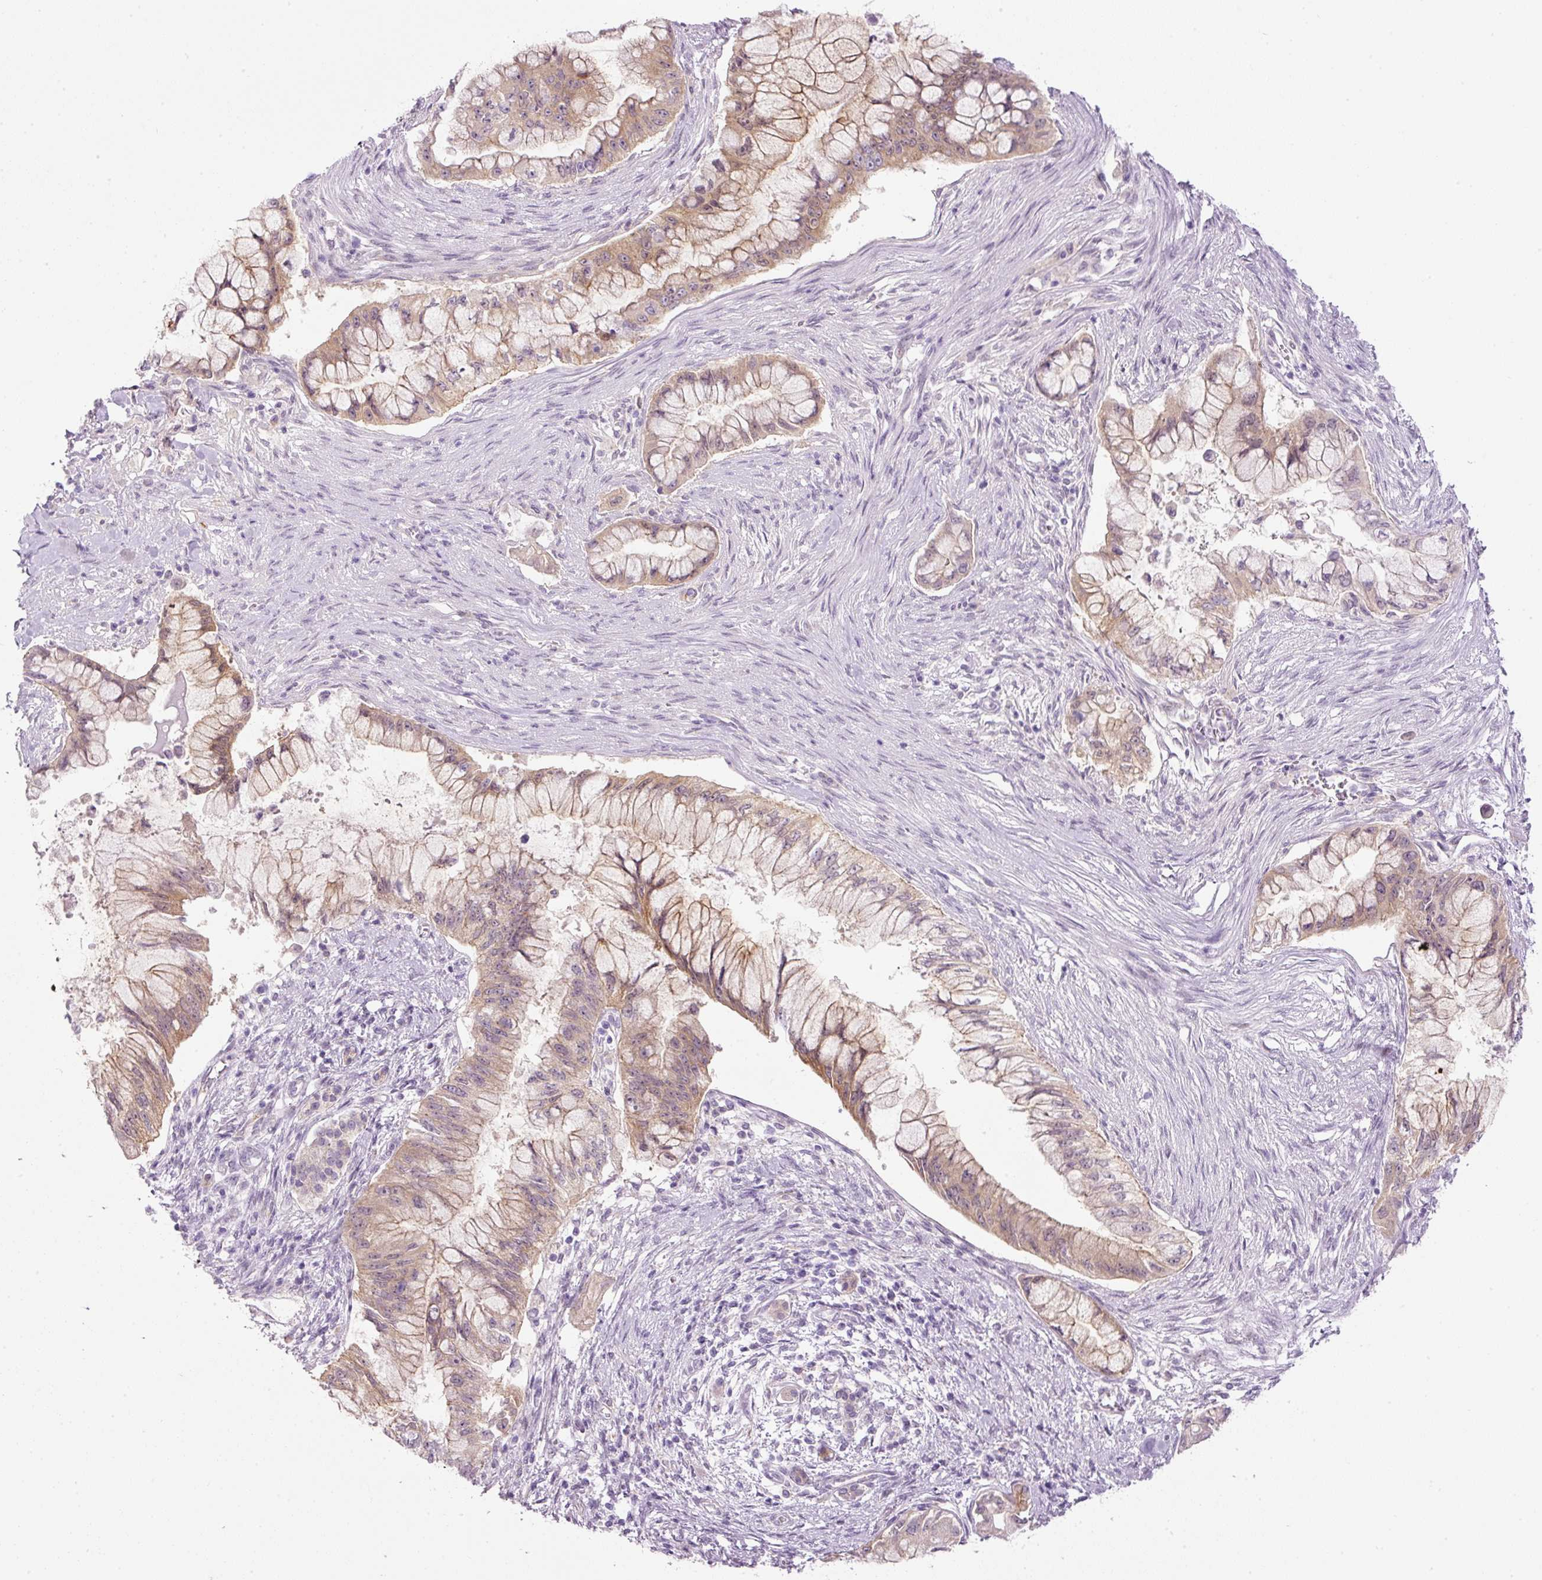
{"staining": {"intensity": "weak", "quantity": ">75%", "location": "cytoplasmic/membranous"}, "tissue": "pancreatic cancer", "cell_type": "Tumor cells", "image_type": "cancer", "snomed": [{"axis": "morphology", "description": "Adenocarcinoma, NOS"}, {"axis": "topography", "description": "Pancreas"}], "caption": "IHC of human pancreatic cancer exhibits low levels of weak cytoplasmic/membranous positivity in about >75% of tumor cells. The staining was performed using DAB (3,3'-diaminobenzidine), with brown indicating positive protein expression. Nuclei are stained blue with hematoxylin.", "gene": "SRC", "patient": {"sex": "male", "age": 48}}